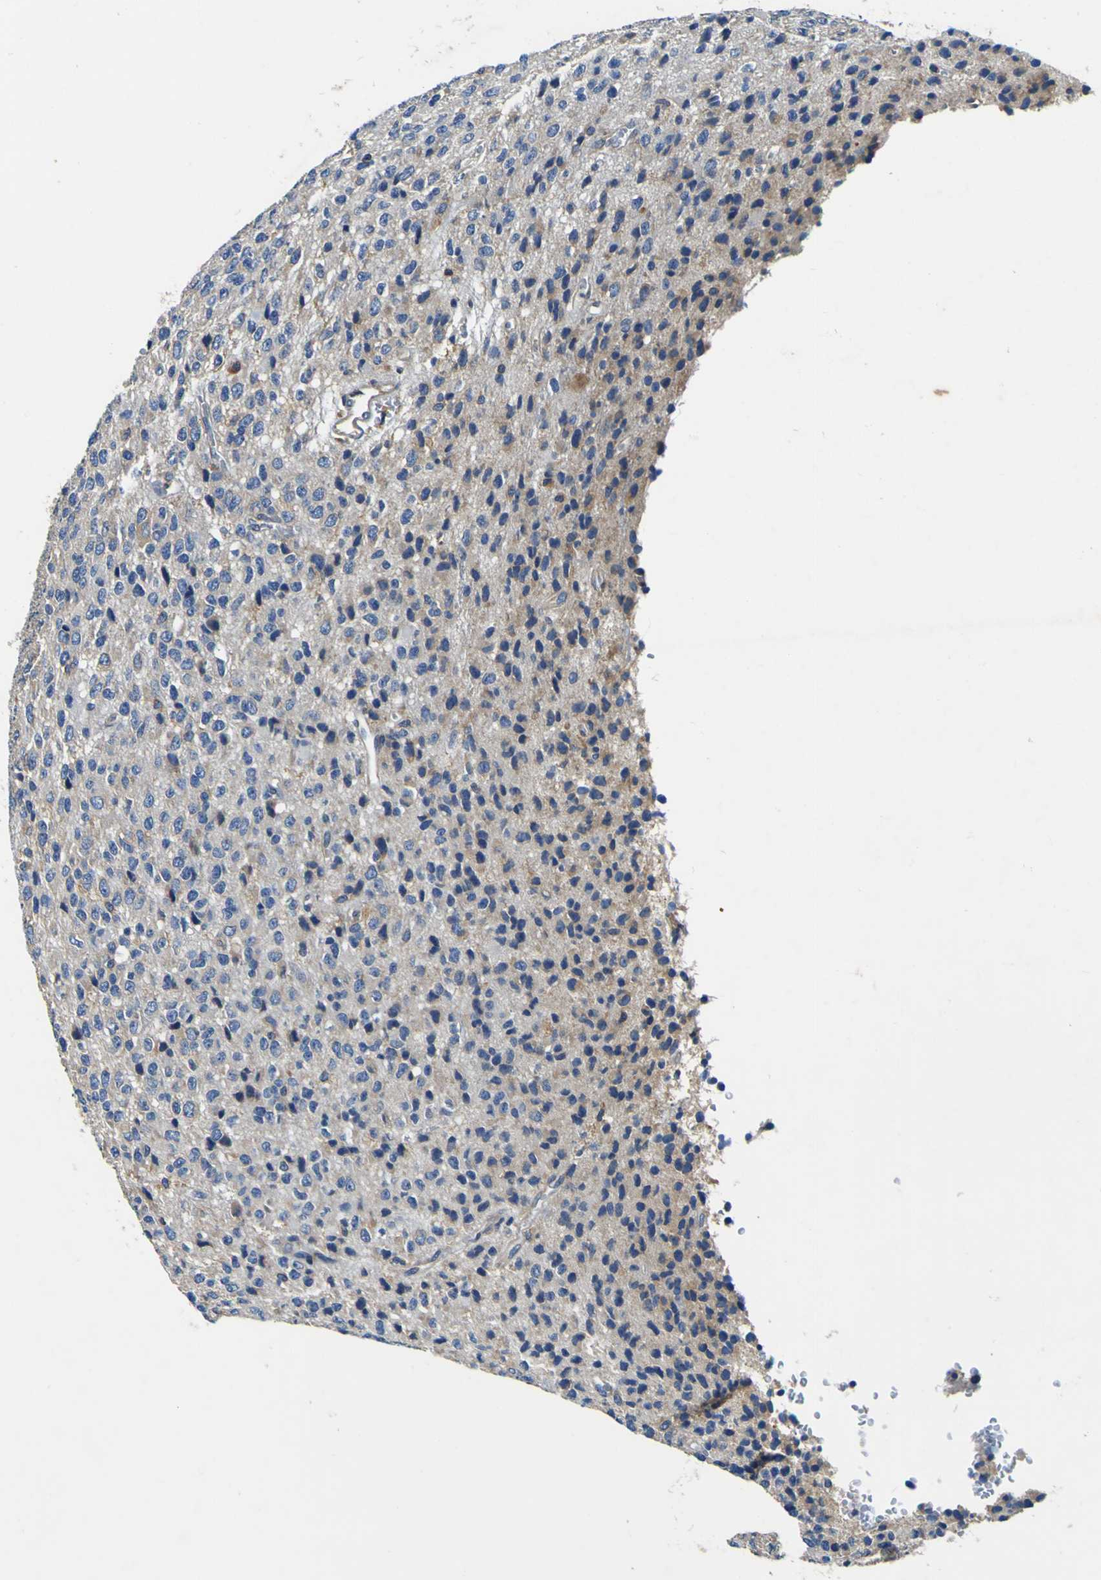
{"staining": {"intensity": "negative", "quantity": "none", "location": "none"}, "tissue": "glioma", "cell_type": "Tumor cells", "image_type": "cancer", "snomed": [{"axis": "morphology", "description": "Glioma, malignant, High grade"}, {"axis": "topography", "description": "pancreas cauda"}], "caption": "Immunohistochemical staining of human glioma shows no significant positivity in tumor cells. (Immunohistochemistry (ihc), brightfield microscopy, high magnification).", "gene": "CNR2", "patient": {"sex": "male", "age": 60}}